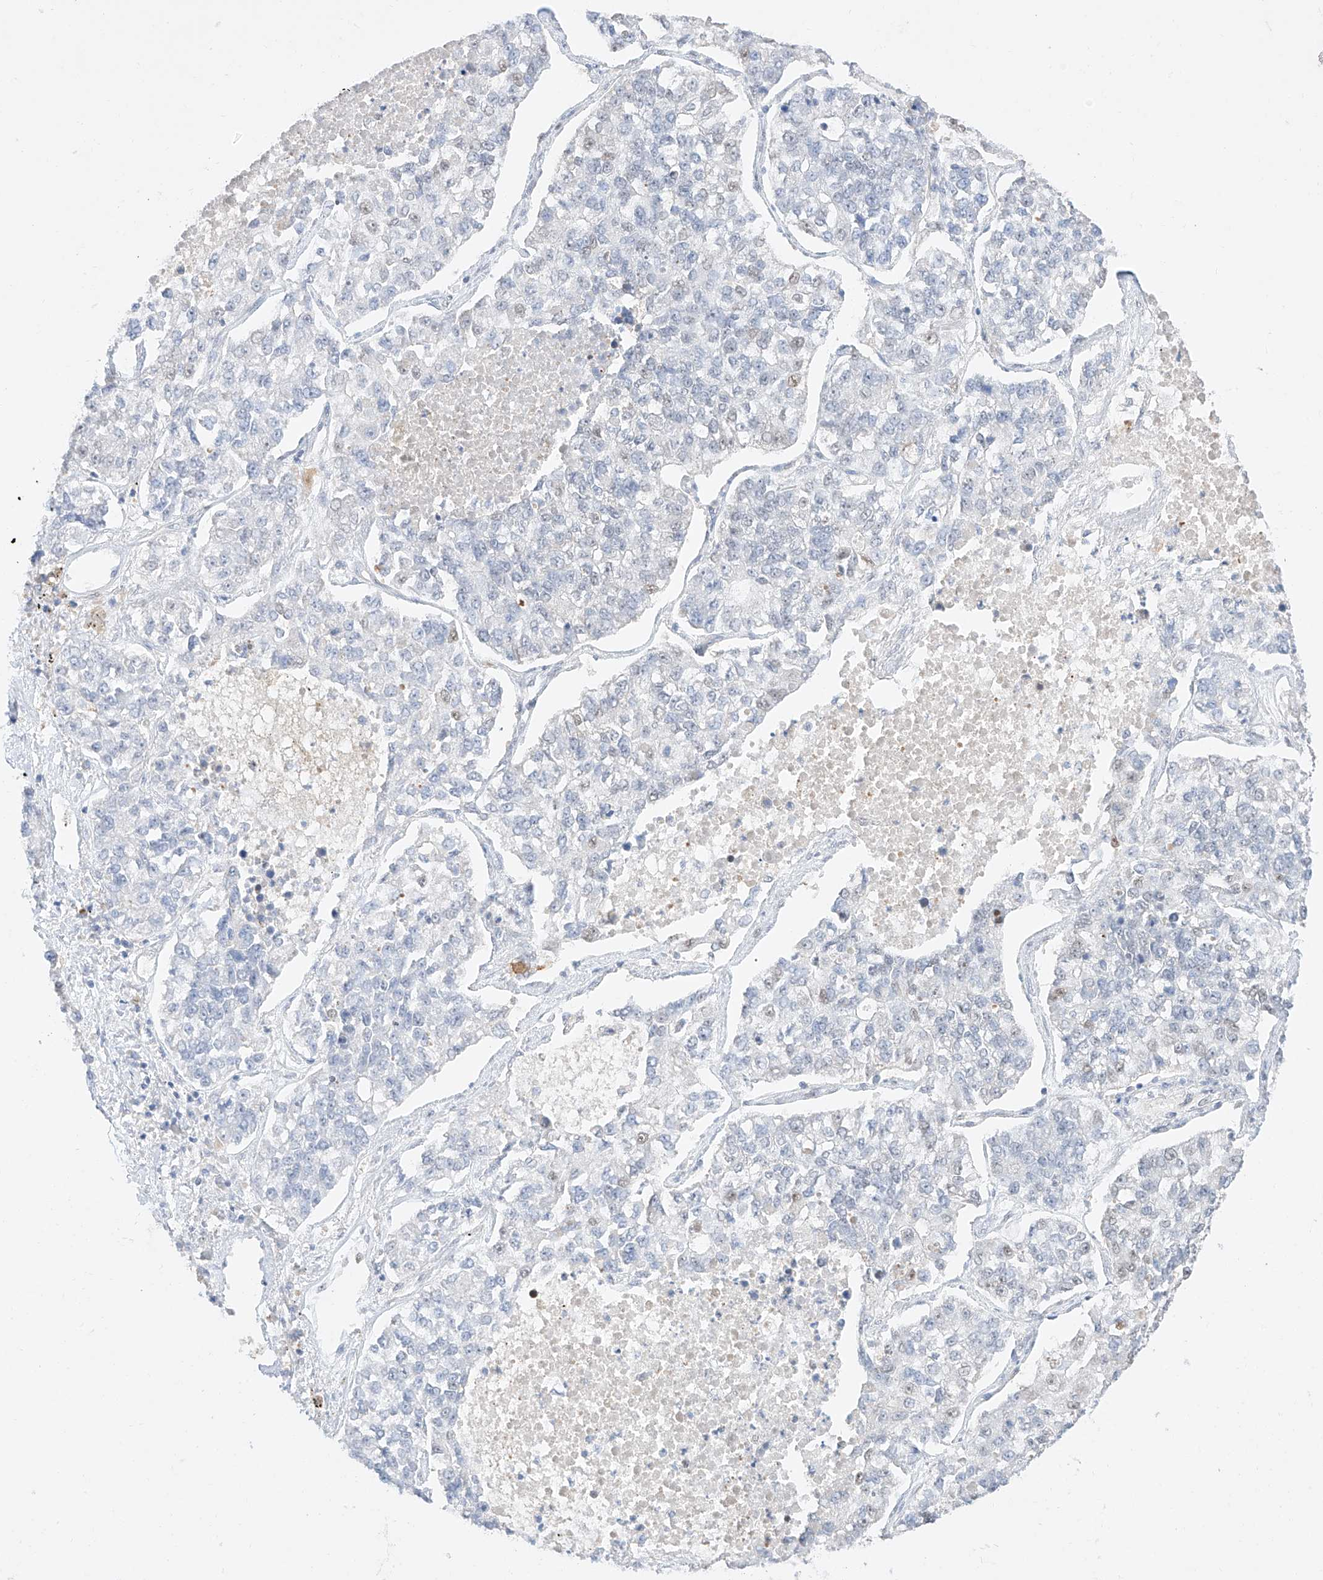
{"staining": {"intensity": "negative", "quantity": "none", "location": "none"}, "tissue": "lung cancer", "cell_type": "Tumor cells", "image_type": "cancer", "snomed": [{"axis": "morphology", "description": "Adenocarcinoma, NOS"}, {"axis": "topography", "description": "Lung"}], "caption": "Immunohistochemistry micrograph of human adenocarcinoma (lung) stained for a protein (brown), which exhibits no positivity in tumor cells.", "gene": "APIP", "patient": {"sex": "male", "age": 49}}